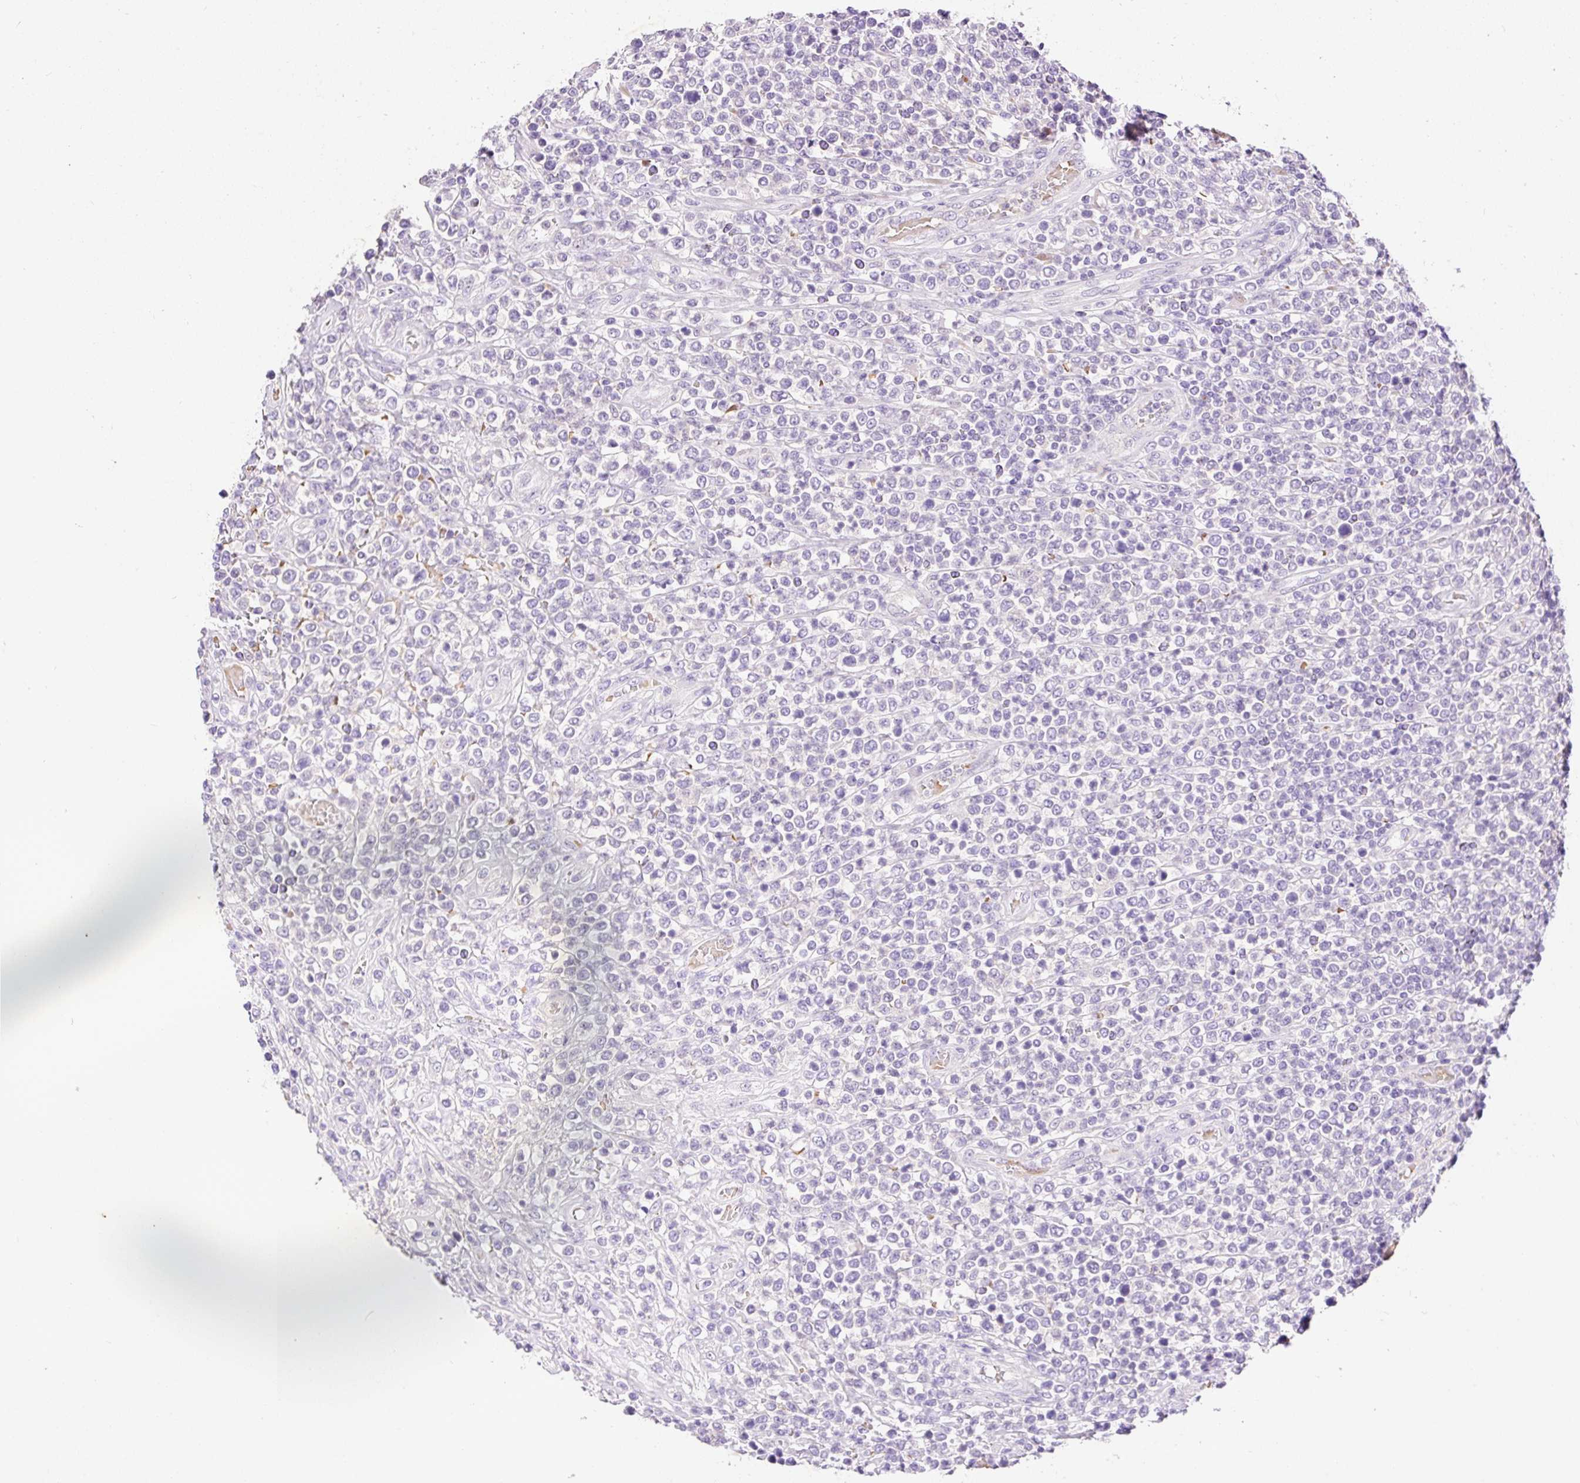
{"staining": {"intensity": "negative", "quantity": "none", "location": "none"}, "tissue": "lymphoma", "cell_type": "Tumor cells", "image_type": "cancer", "snomed": [{"axis": "morphology", "description": "Malignant lymphoma, non-Hodgkin's type, High grade"}, {"axis": "topography", "description": "Soft tissue"}], "caption": "An image of lymphoma stained for a protein shows no brown staining in tumor cells. The staining was performed using DAB to visualize the protein expression in brown, while the nuclei were stained in blue with hematoxylin (Magnification: 20x).", "gene": "LHFPL5", "patient": {"sex": "female", "age": 56}}